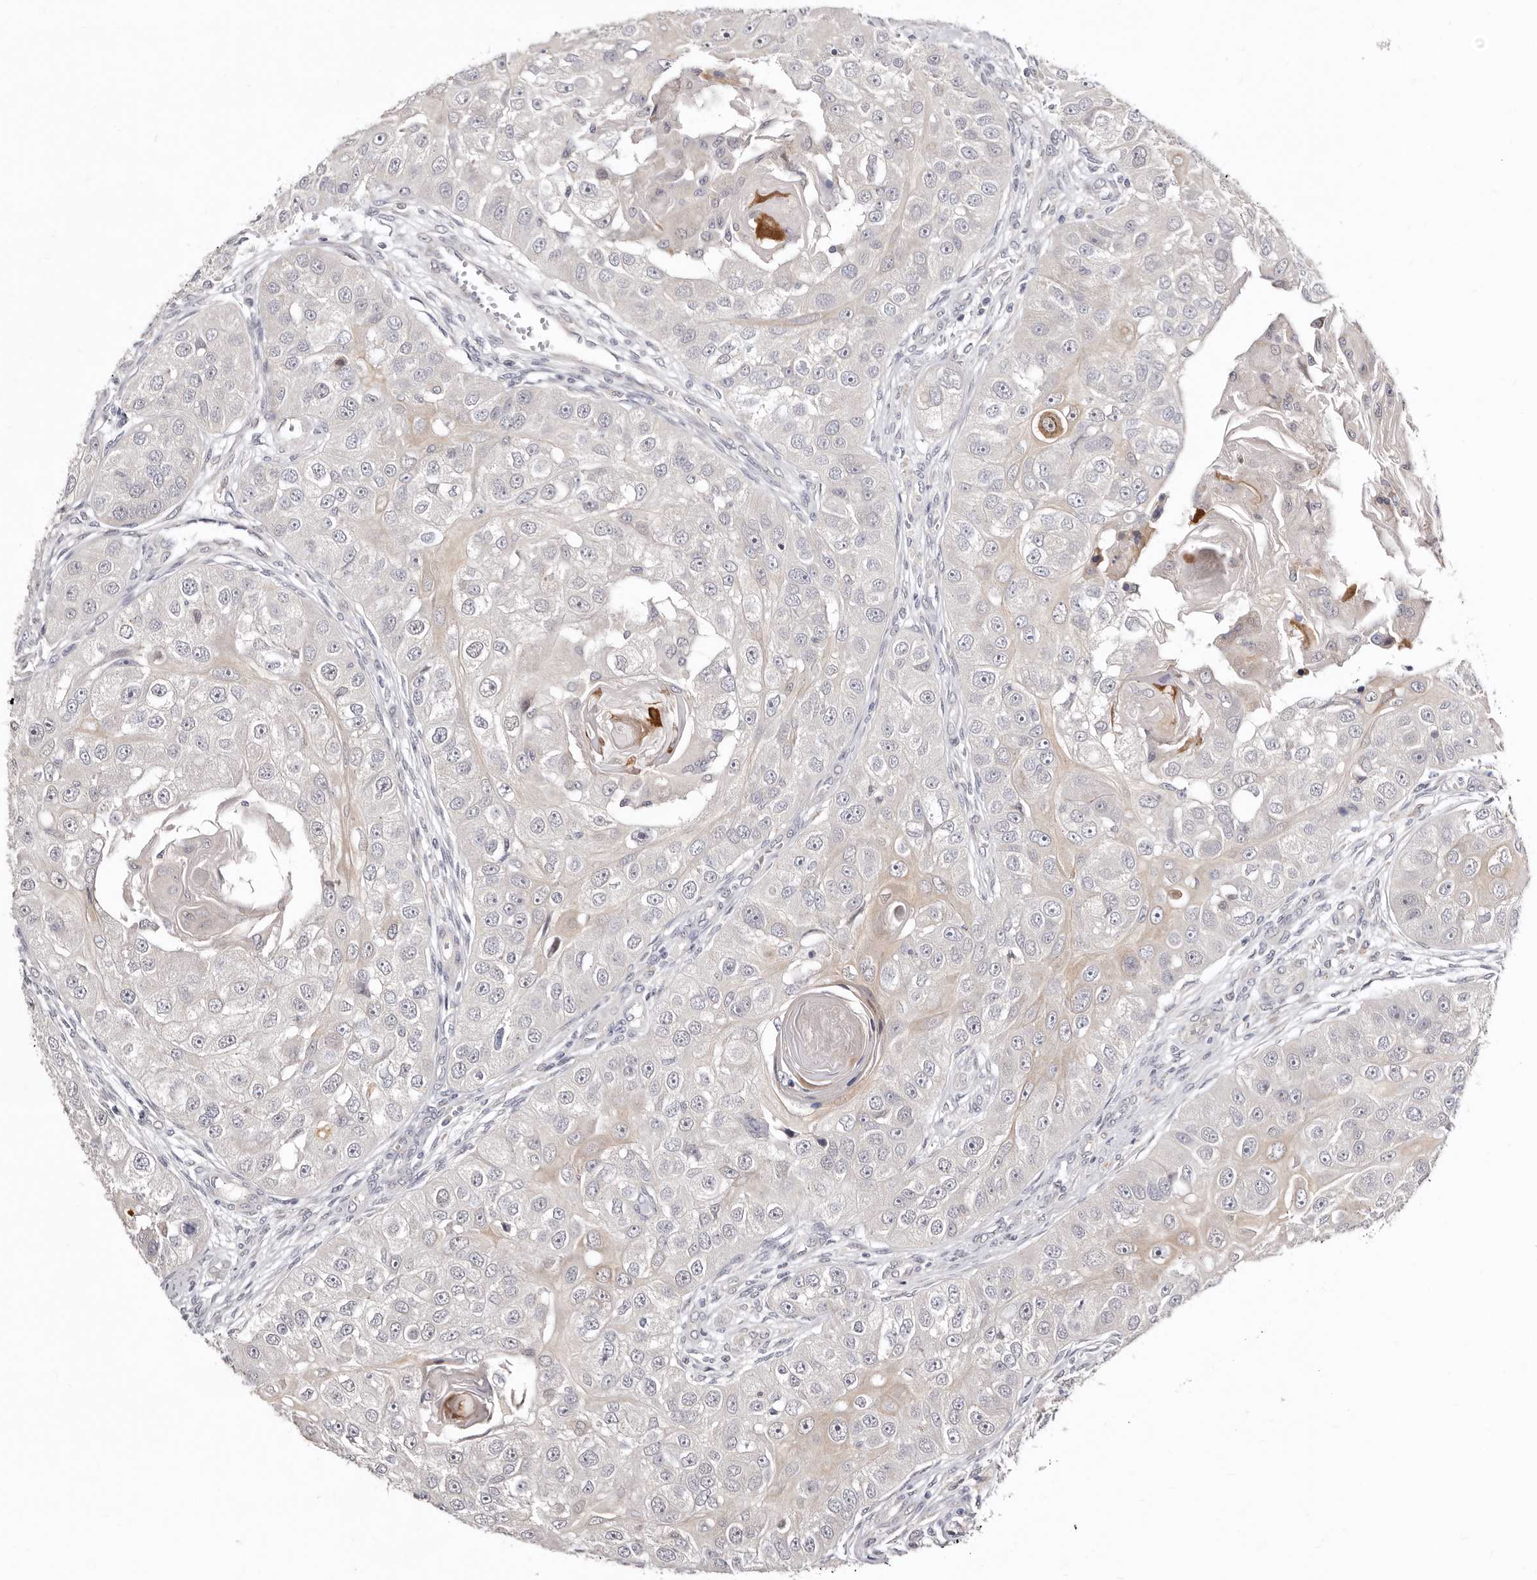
{"staining": {"intensity": "negative", "quantity": "none", "location": "none"}, "tissue": "head and neck cancer", "cell_type": "Tumor cells", "image_type": "cancer", "snomed": [{"axis": "morphology", "description": "Normal tissue, NOS"}, {"axis": "morphology", "description": "Squamous cell carcinoma, NOS"}, {"axis": "topography", "description": "Skeletal muscle"}, {"axis": "topography", "description": "Head-Neck"}], "caption": "Immunohistochemistry (IHC) histopathology image of human head and neck cancer stained for a protein (brown), which displays no positivity in tumor cells.", "gene": "KLHL4", "patient": {"sex": "male", "age": 51}}